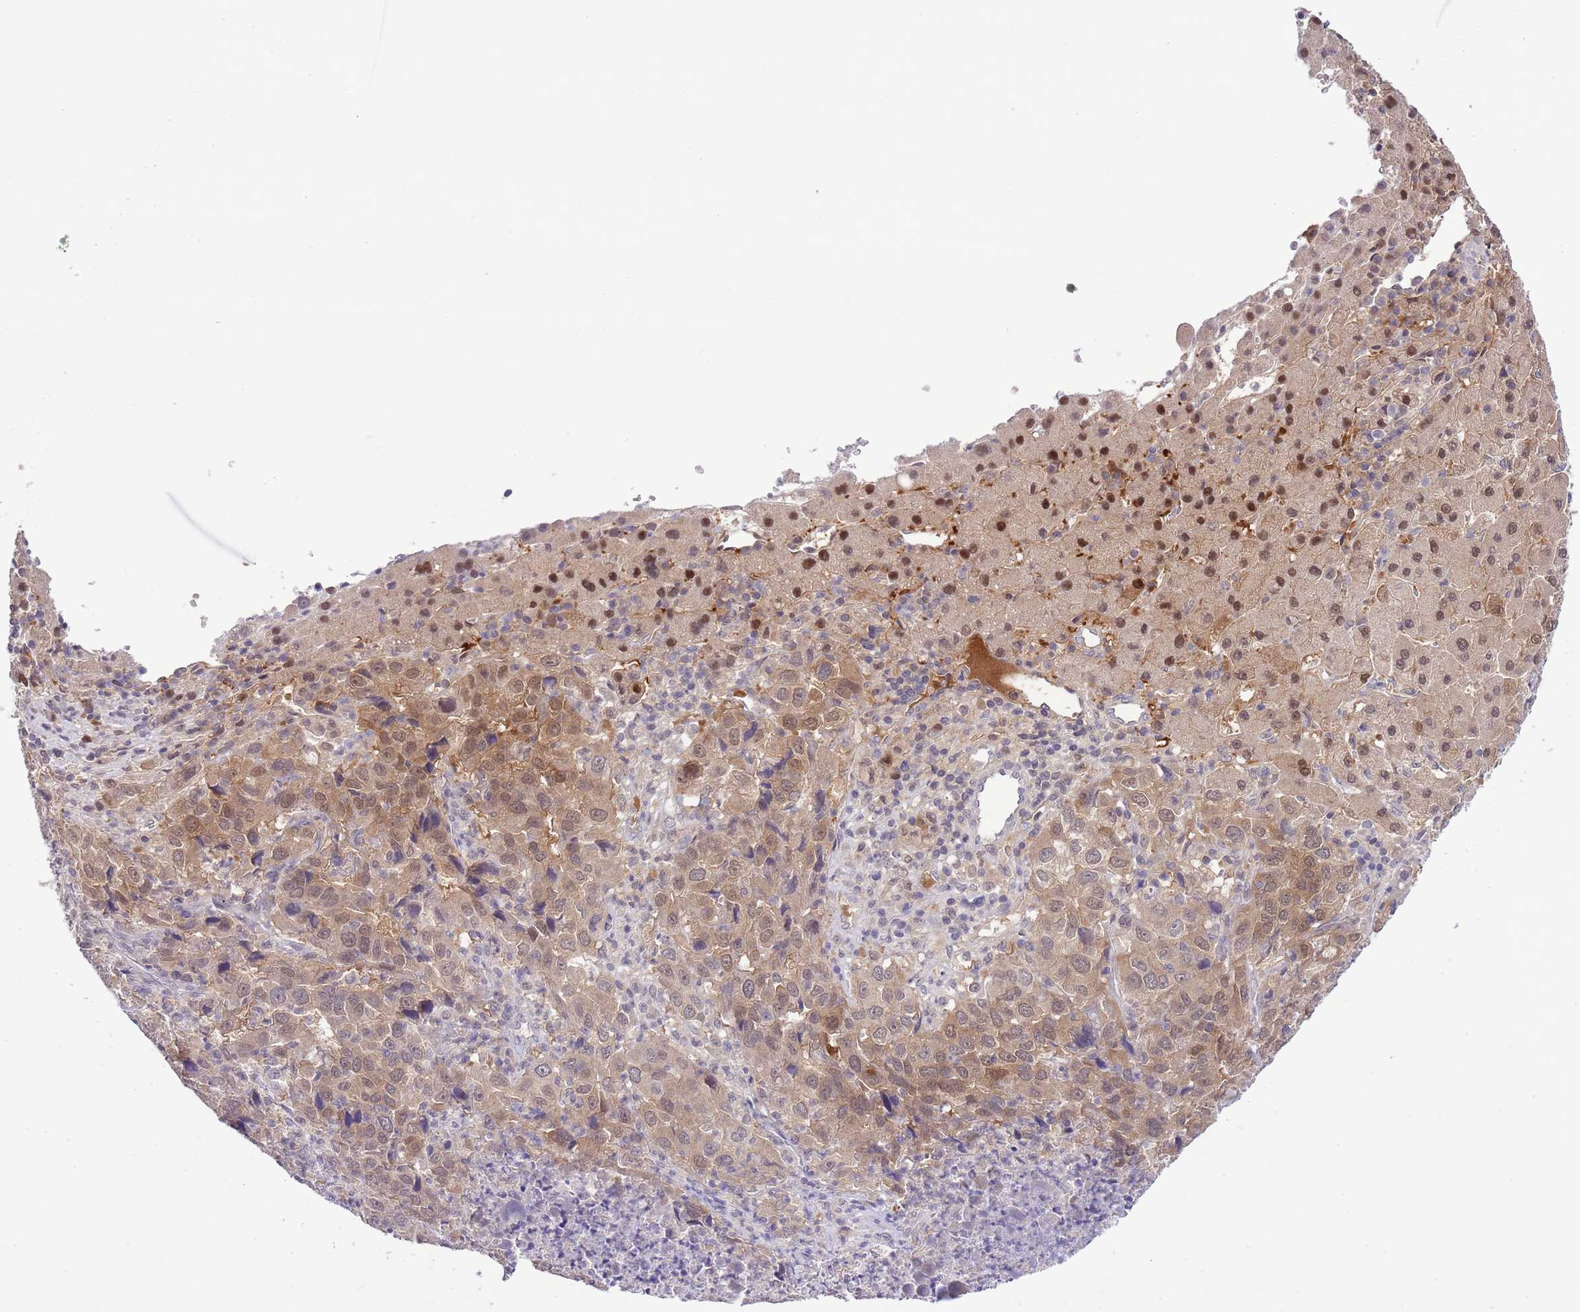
{"staining": {"intensity": "weak", "quantity": ">75%", "location": "cytoplasmic/membranous"}, "tissue": "liver cancer", "cell_type": "Tumor cells", "image_type": "cancer", "snomed": [{"axis": "morphology", "description": "Carcinoma, Hepatocellular, NOS"}, {"axis": "topography", "description": "Liver"}], "caption": "Immunohistochemical staining of liver cancer (hepatocellular carcinoma) exhibits low levels of weak cytoplasmic/membranous protein positivity in approximately >75% of tumor cells.", "gene": "GALK2", "patient": {"sex": "male", "age": 63}}